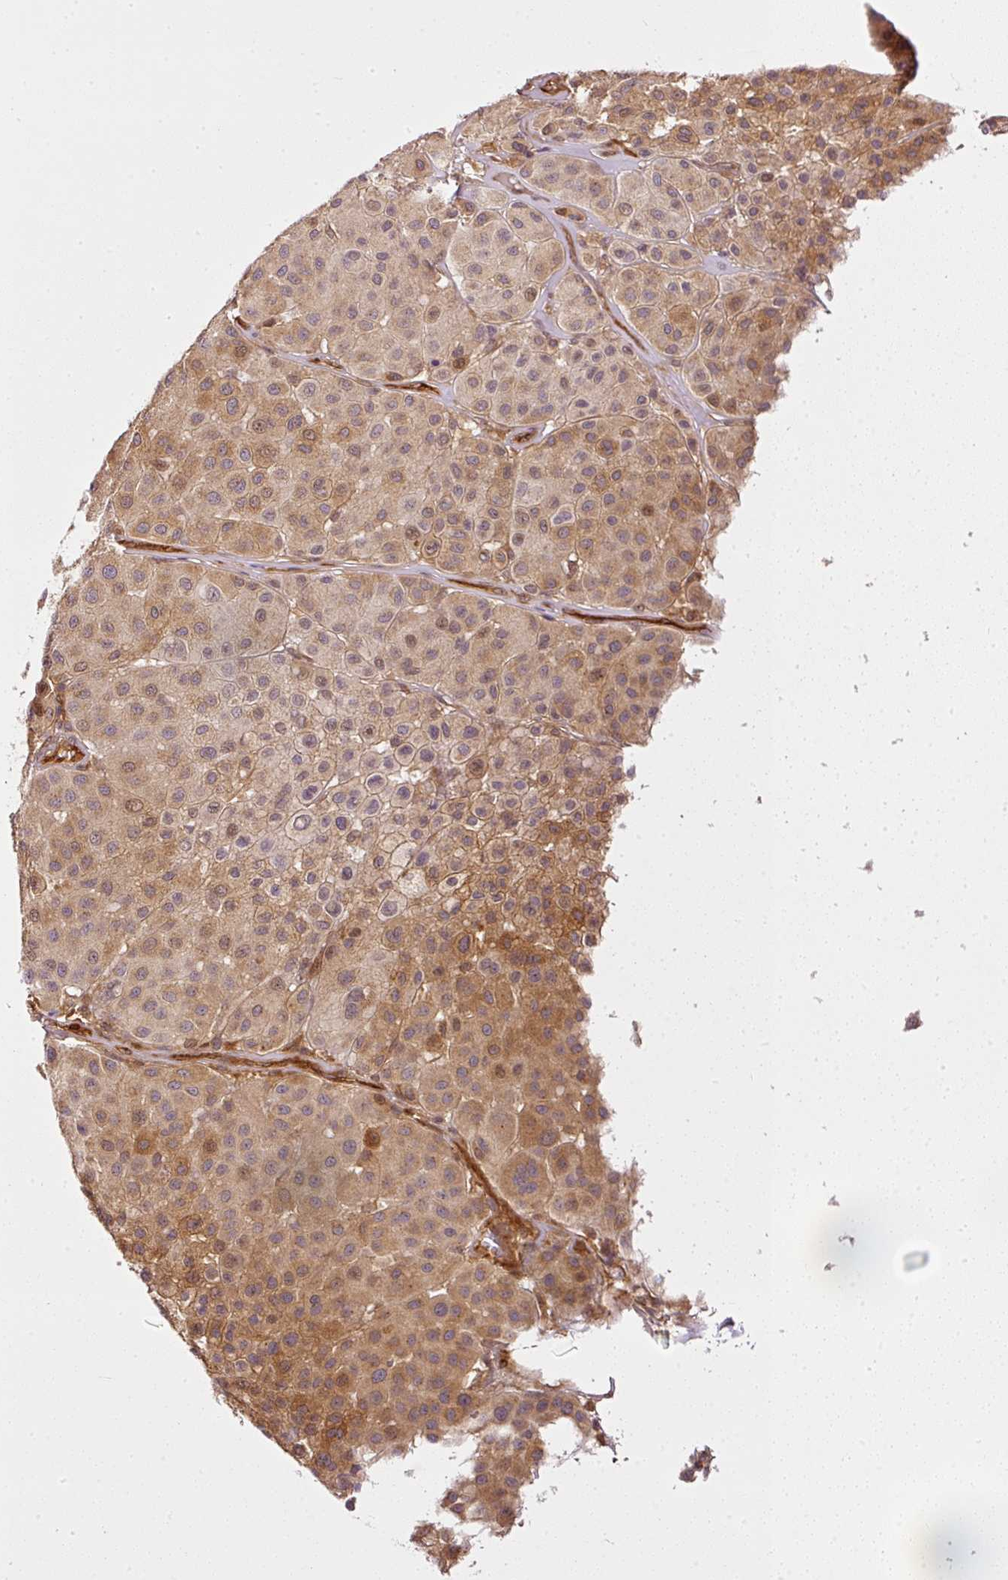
{"staining": {"intensity": "moderate", "quantity": ">75%", "location": "cytoplasmic/membranous"}, "tissue": "melanoma", "cell_type": "Tumor cells", "image_type": "cancer", "snomed": [{"axis": "morphology", "description": "Malignant melanoma, Metastatic site"}, {"axis": "topography", "description": "Smooth muscle"}], "caption": "Immunohistochemical staining of human malignant melanoma (metastatic site) reveals moderate cytoplasmic/membranous protein positivity in about >75% of tumor cells. (DAB (3,3'-diaminobenzidine) IHC with brightfield microscopy, high magnification).", "gene": "MIF4GD", "patient": {"sex": "male", "age": 41}}